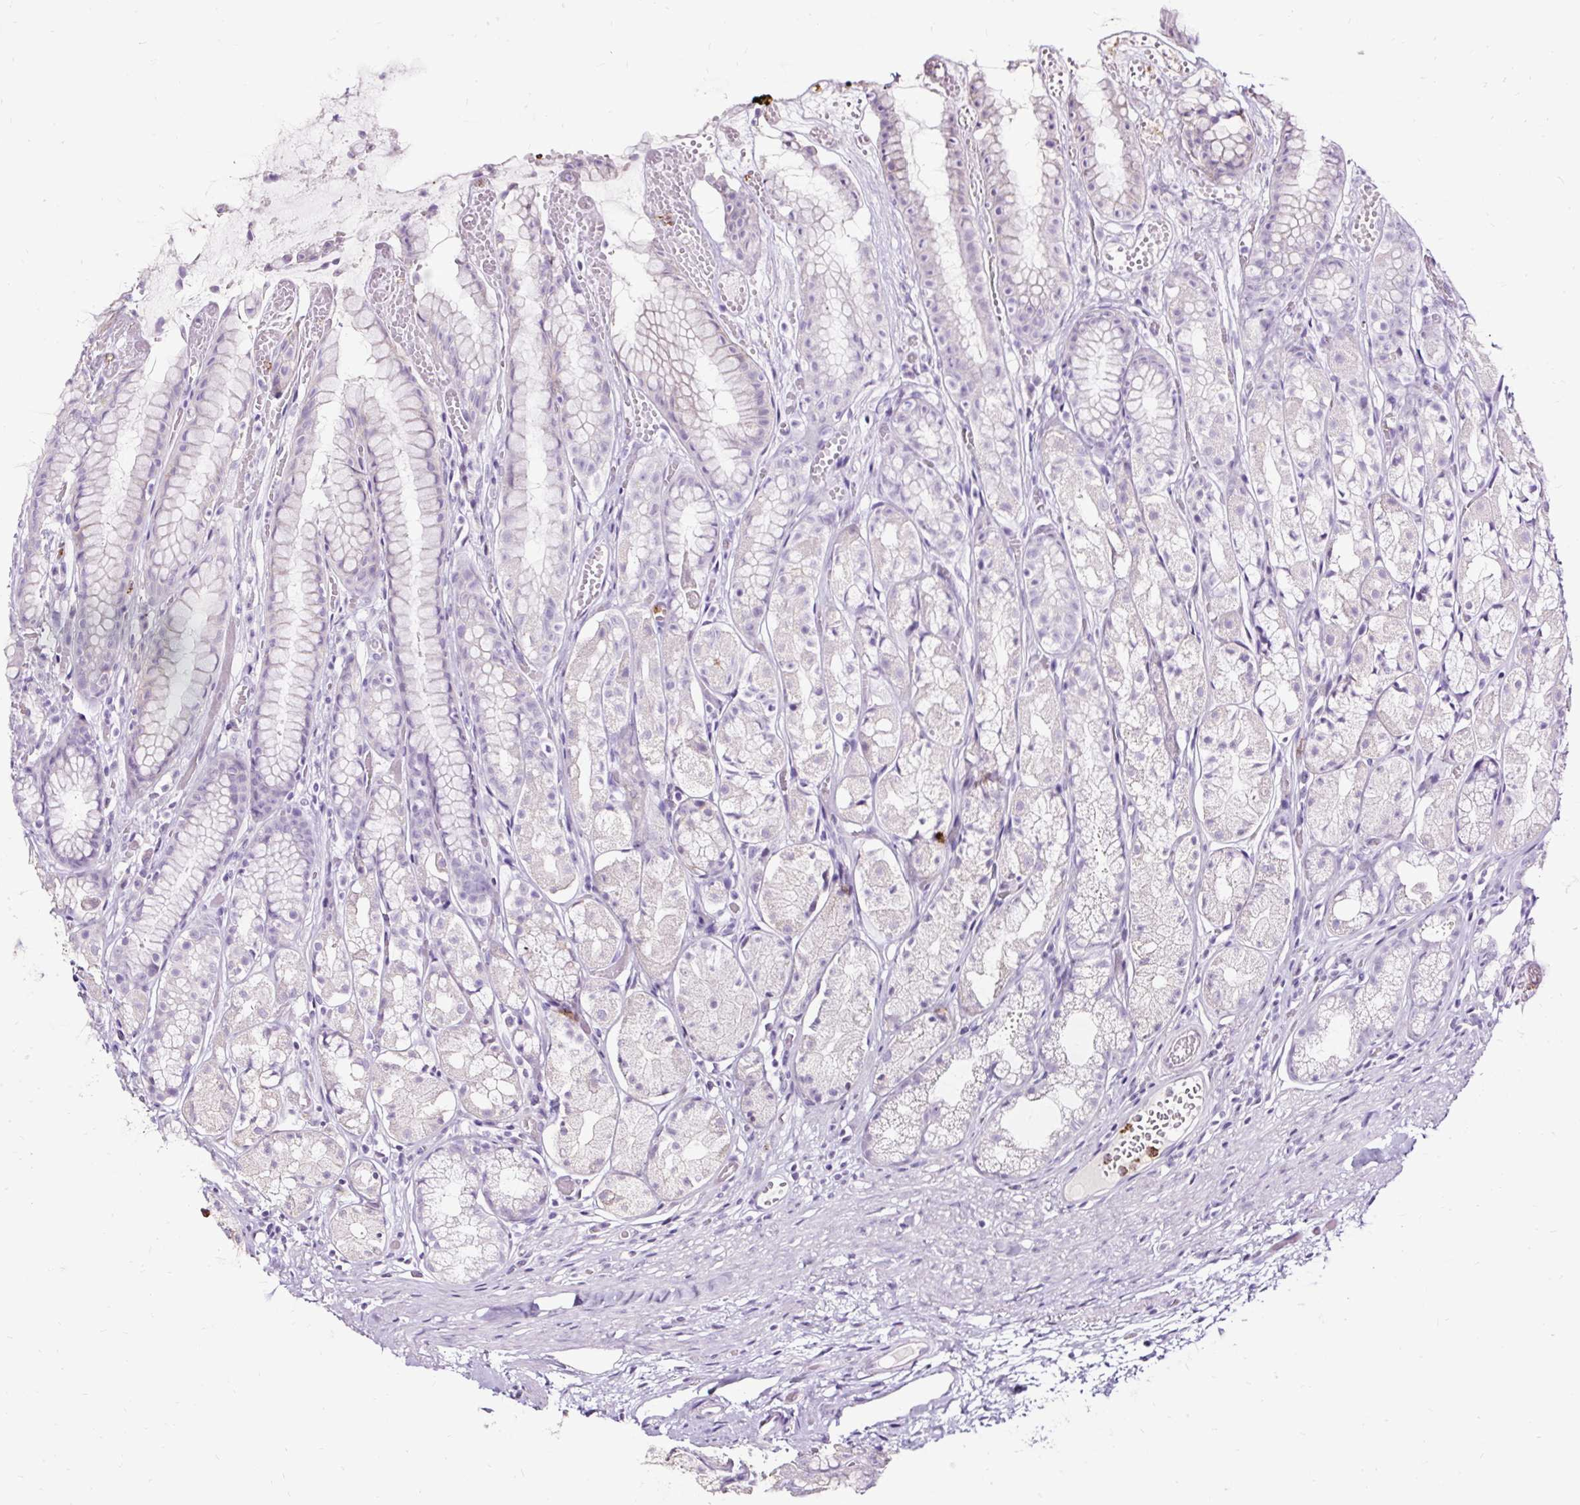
{"staining": {"intensity": "moderate", "quantity": "<25%", "location": "cytoplasmic/membranous"}, "tissue": "stomach", "cell_type": "Glandular cells", "image_type": "normal", "snomed": [{"axis": "morphology", "description": "Normal tissue, NOS"}, {"axis": "topography", "description": "Smooth muscle"}, {"axis": "topography", "description": "Stomach"}], "caption": "Immunohistochemical staining of normal stomach demonstrates low levels of moderate cytoplasmic/membranous expression in approximately <25% of glandular cells.", "gene": "SLC7A8", "patient": {"sex": "male", "age": 70}}